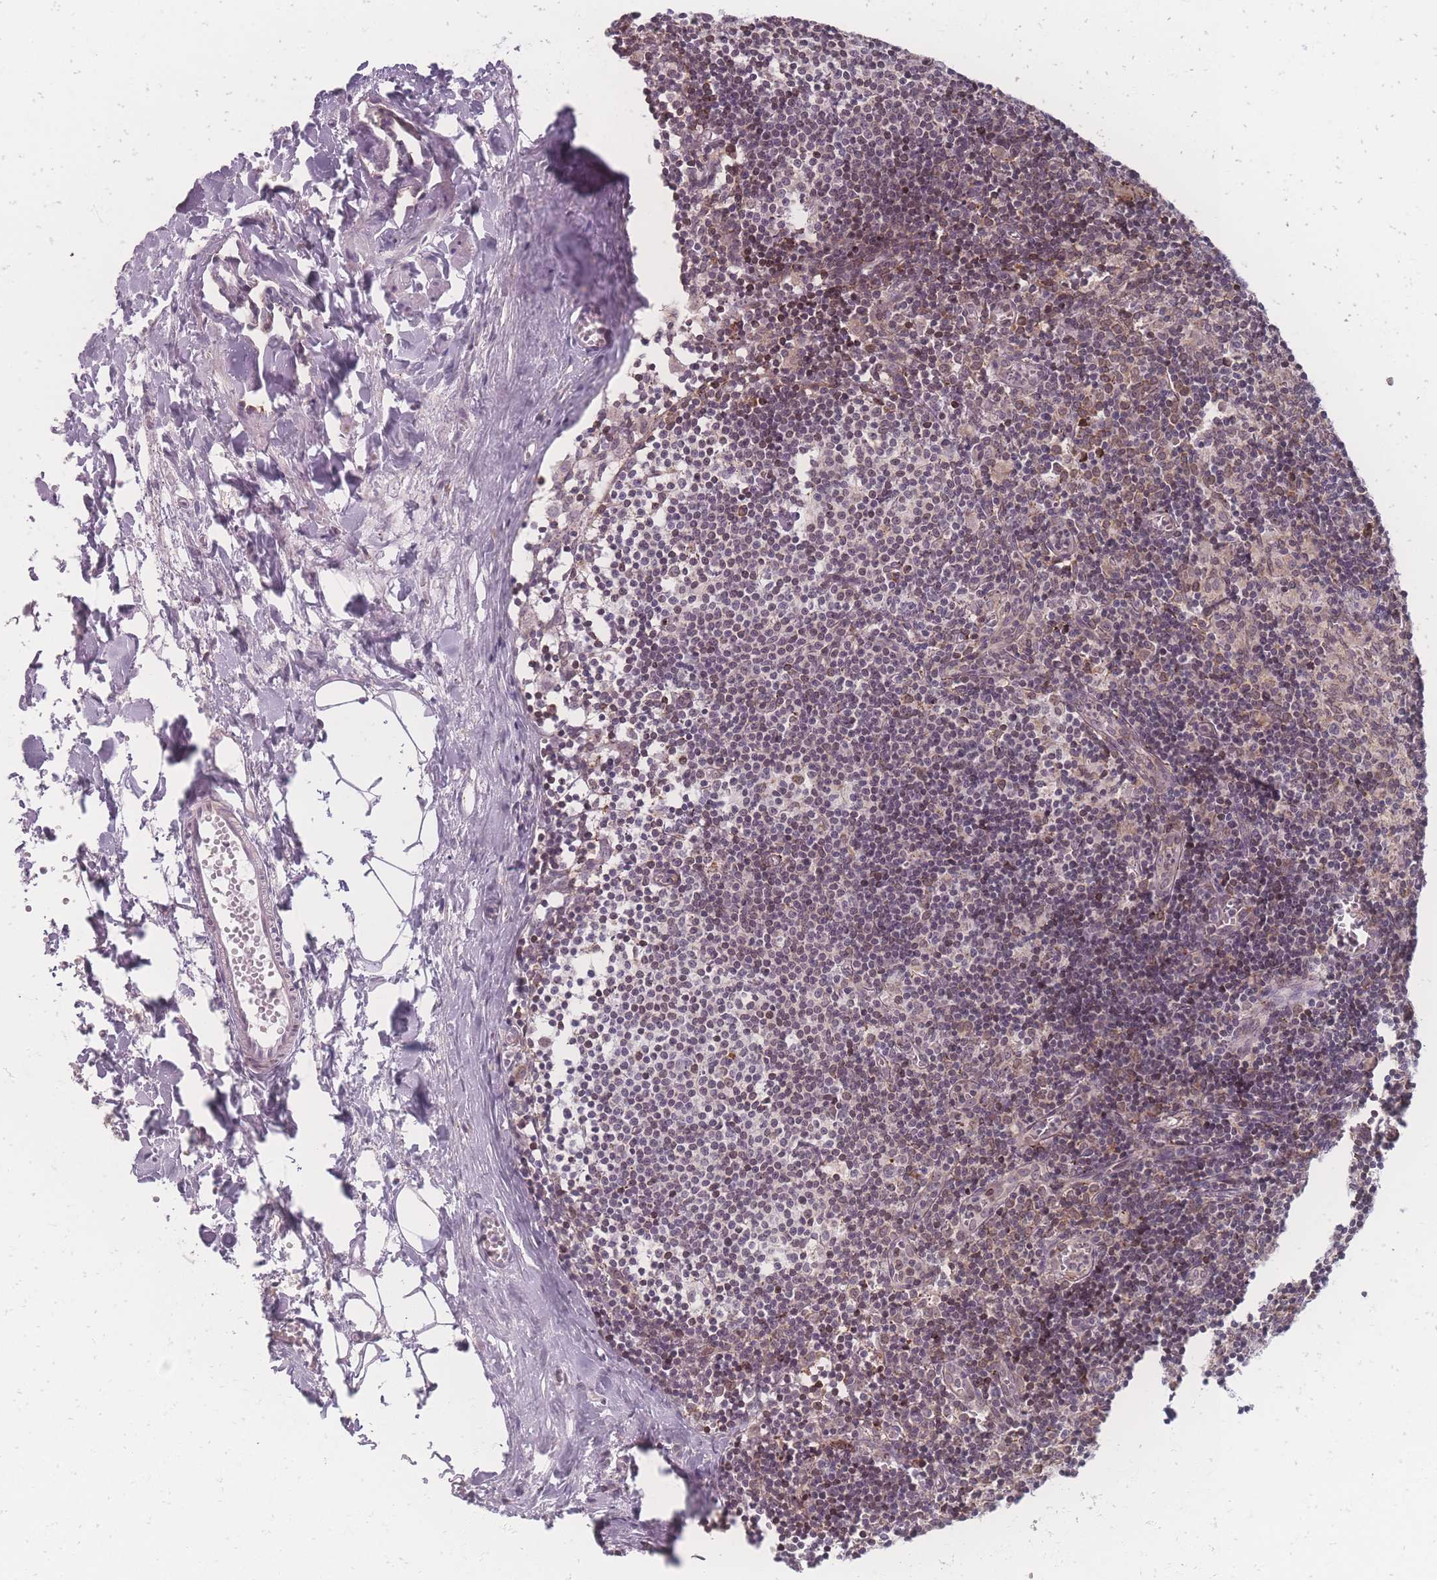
{"staining": {"intensity": "negative", "quantity": "none", "location": "none"}, "tissue": "lymph node", "cell_type": "Germinal center cells", "image_type": "normal", "snomed": [{"axis": "morphology", "description": "Normal tissue, NOS"}, {"axis": "topography", "description": "Lymph node"}], "caption": "Immunohistochemical staining of unremarkable lymph node displays no significant expression in germinal center cells. (DAB (3,3'-diaminobenzidine) immunohistochemistry, high magnification).", "gene": "ZC3H13", "patient": {"sex": "female", "age": 42}}